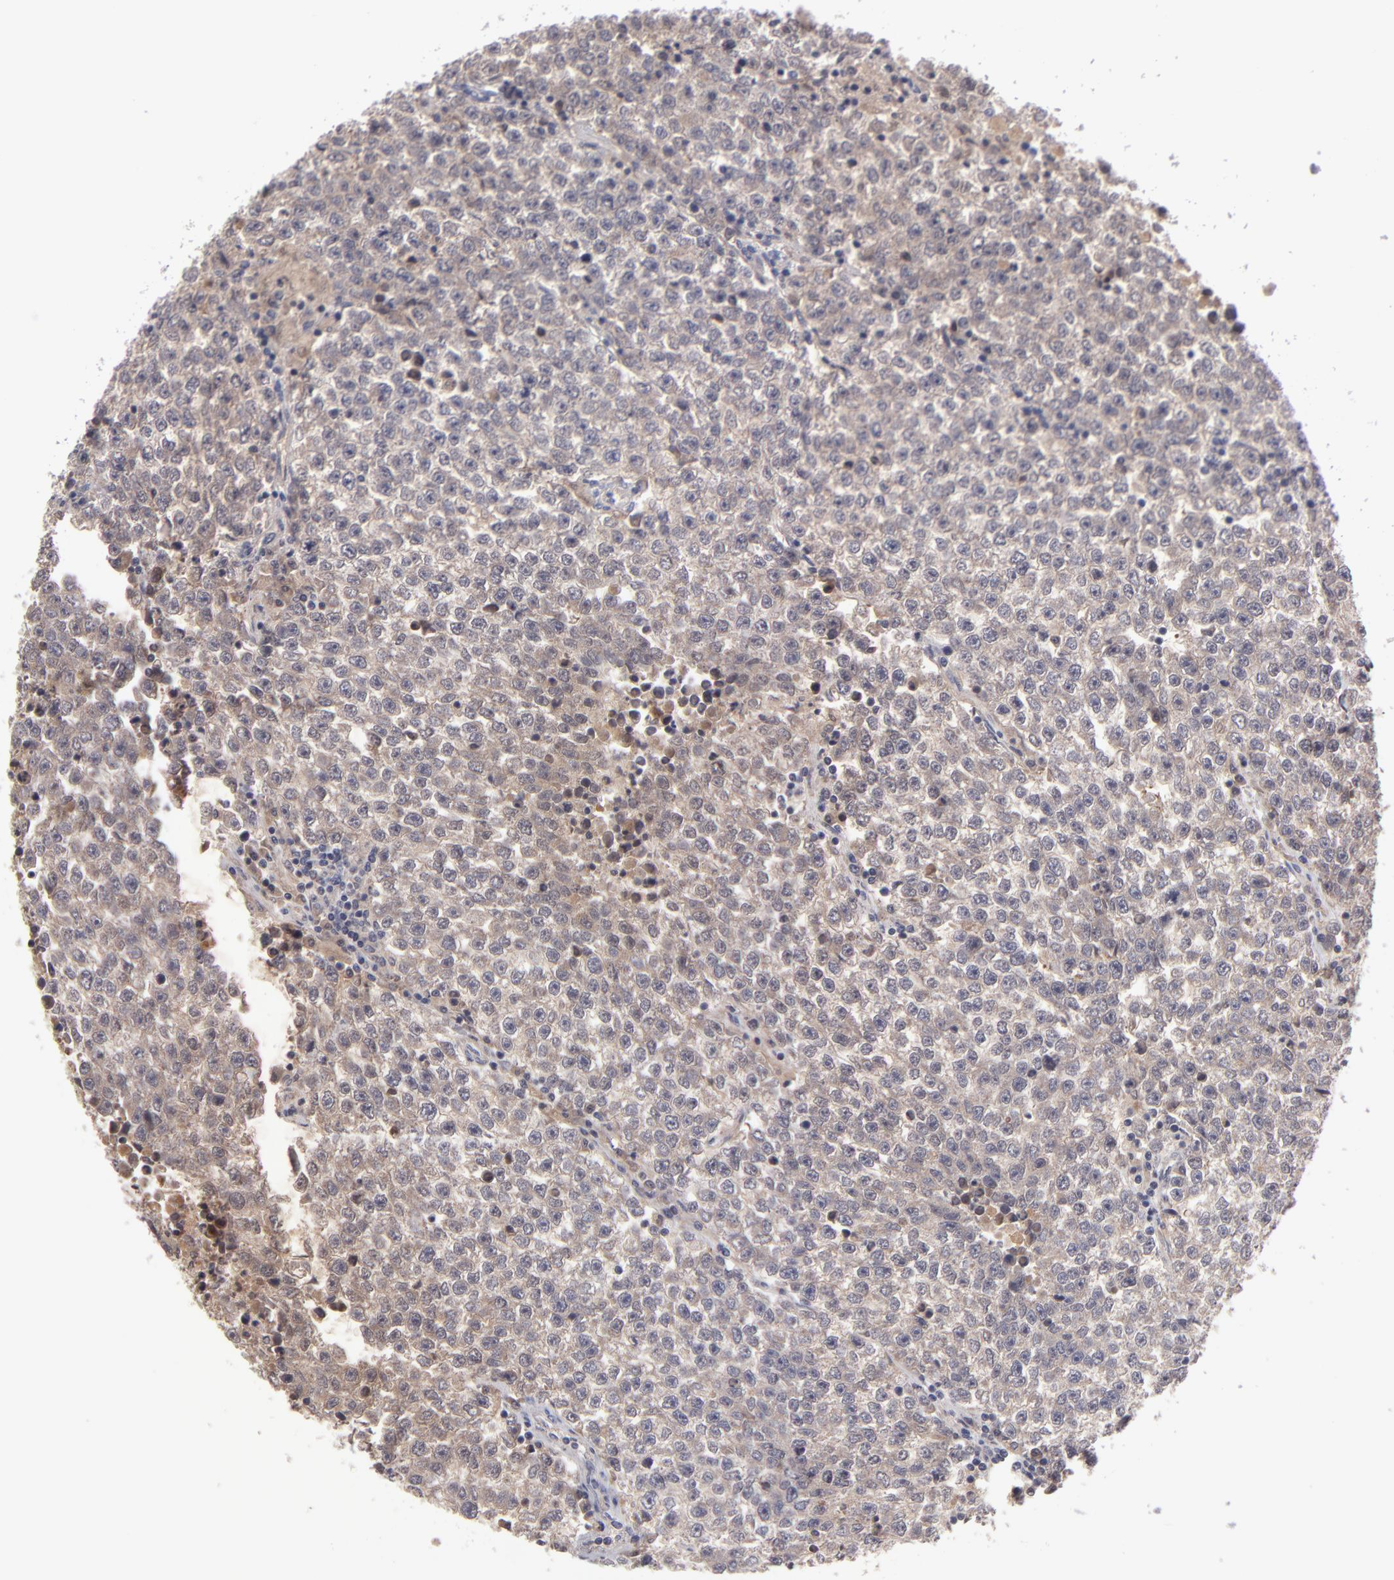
{"staining": {"intensity": "weak", "quantity": "25%-75%", "location": "cytoplasmic/membranous"}, "tissue": "testis cancer", "cell_type": "Tumor cells", "image_type": "cancer", "snomed": [{"axis": "morphology", "description": "Seminoma, NOS"}, {"axis": "topography", "description": "Testis"}], "caption": "IHC image of neoplastic tissue: seminoma (testis) stained using immunohistochemistry (IHC) shows low levels of weak protein expression localized specifically in the cytoplasmic/membranous of tumor cells, appearing as a cytoplasmic/membranous brown color.", "gene": "ITIH4", "patient": {"sex": "male", "age": 36}}